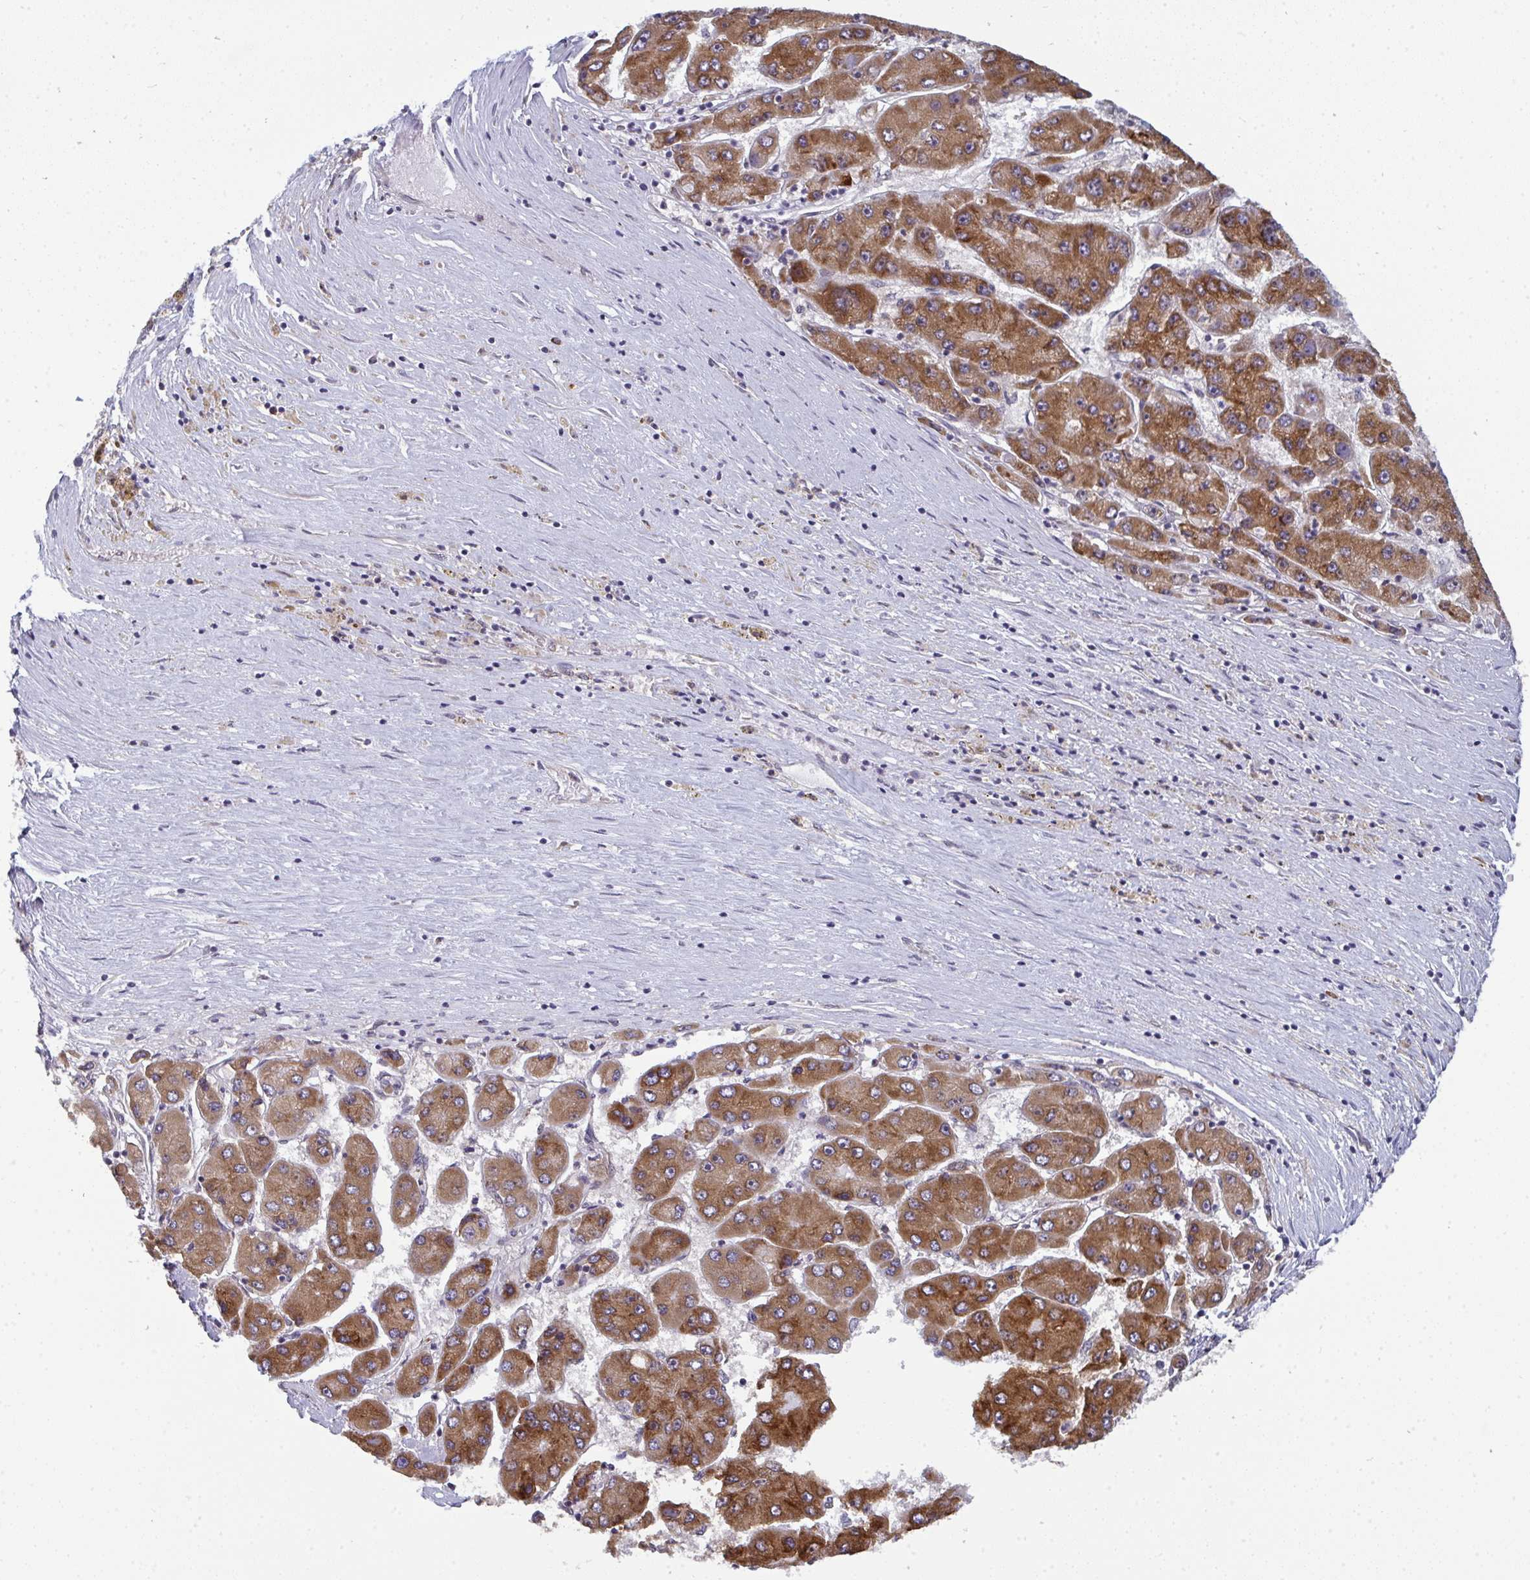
{"staining": {"intensity": "moderate", "quantity": ">75%", "location": "cytoplasmic/membranous"}, "tissue": "liver cancer", "cell_type": "Tumor cells", "image_type": "cancer", "snomed": [{"axis": "morphology", "description": "Carcinoma, Hepatocellular, NOS"}, {"axis": "topography", "description": "Liver"}], "caption": "A photomicrograph showing moderate cytoplasmic/membranous staining in approximately >75% of tumor cells in liver hepatocellular carcinoma, as visualized by brown immunohistochemical staining.", "gene": "LYSMD4", "patient": {"sex": "female", "age": 61}}